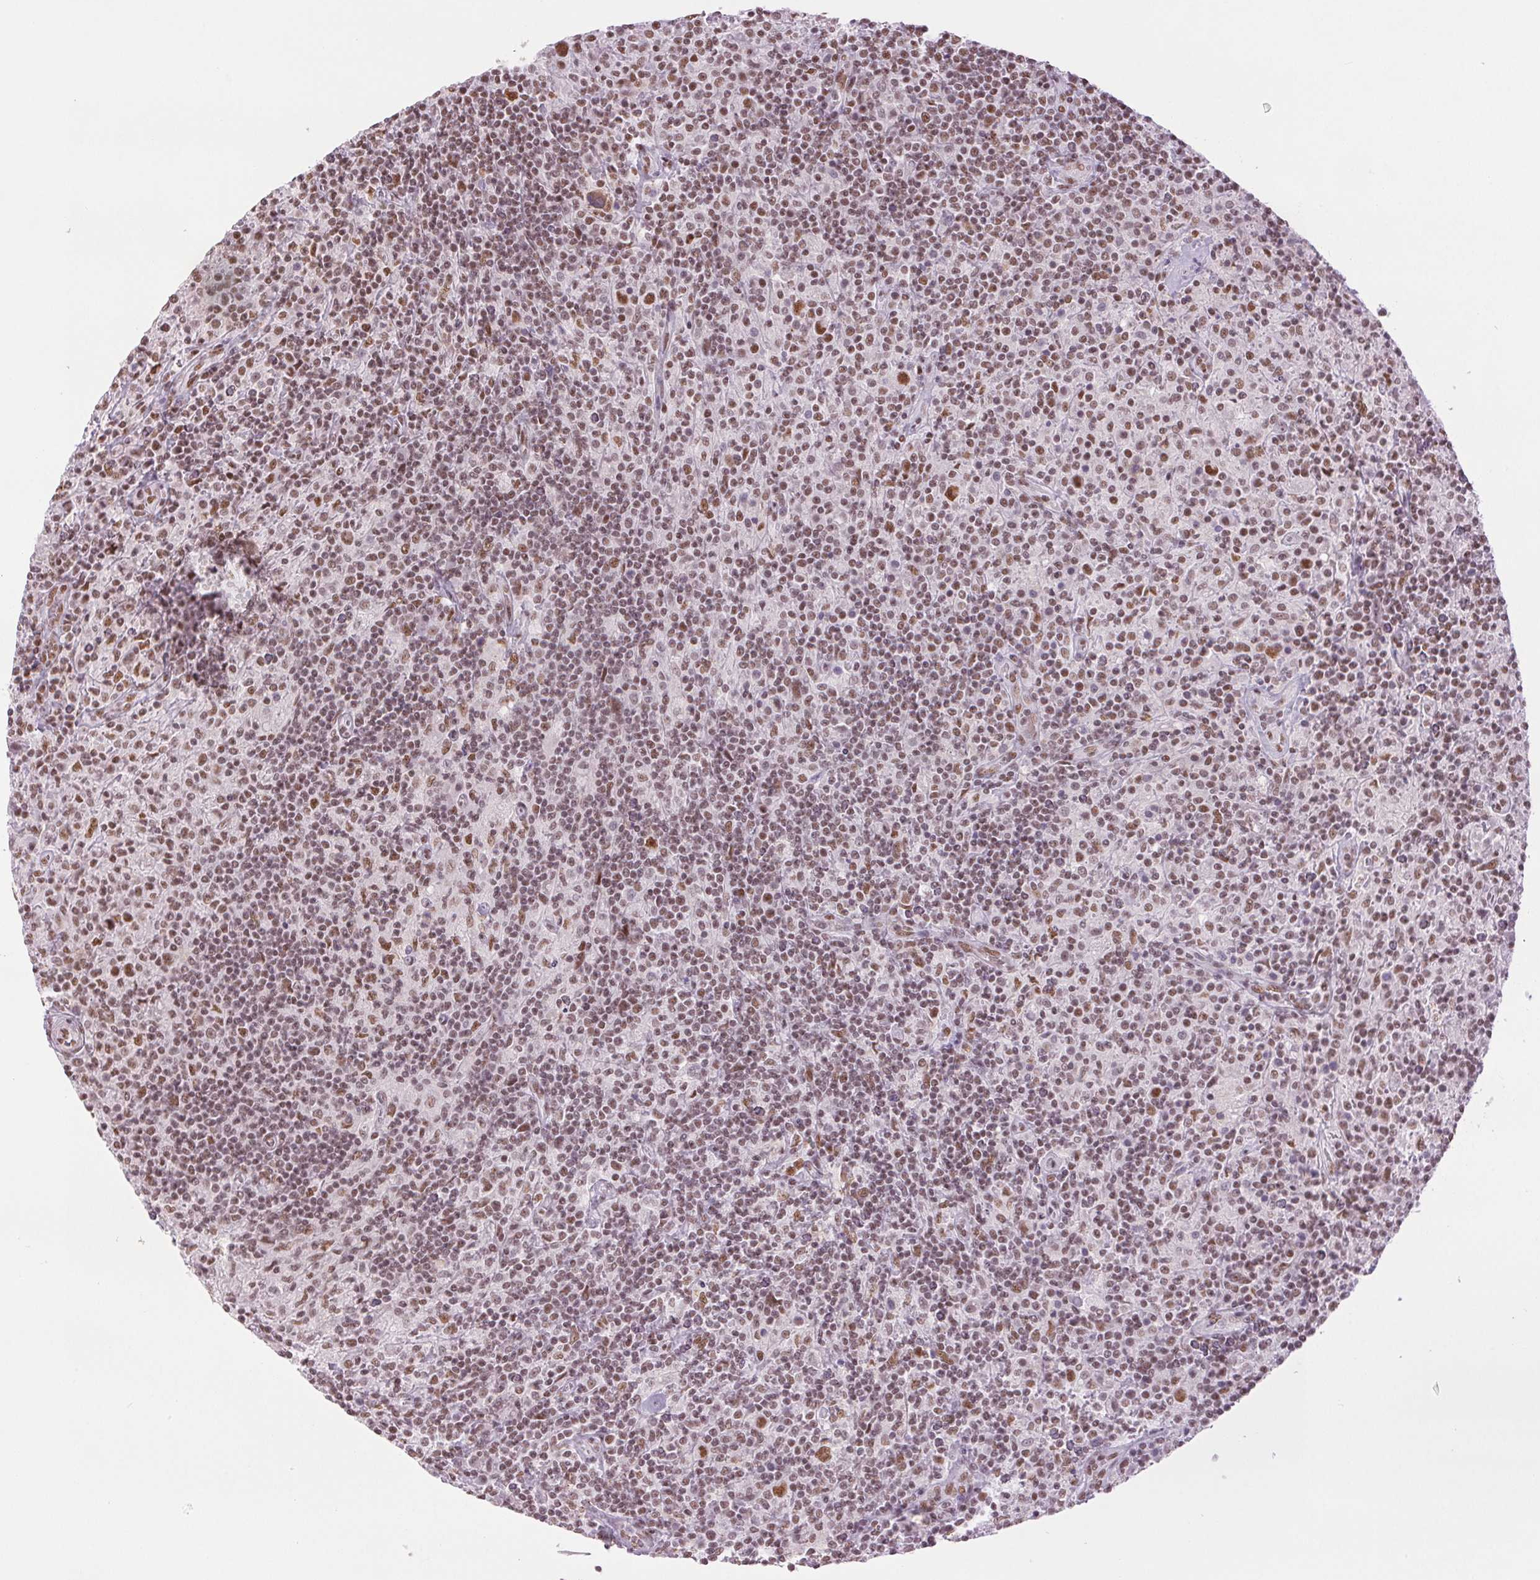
{"staining": {"intensity": "moderate", "quantity": ">75%", "location": "nuclear"}, "tissue": "lymphoma", "cell_type": "Tumor cells", "image_type": "cancer", "snomed": [{"axis": "morphology", "description": "Hodgkin's disease, NOS"}, {"axis": "topography", "description": "Lymph node"}], "caption": "Human lymphoma stained for a protein (brown) exhibits moderate nuclear positive staining in approximately >75% of tumor cells.", "gene": "ZFR2", "patient": {"sex": "male", "age": 70}}